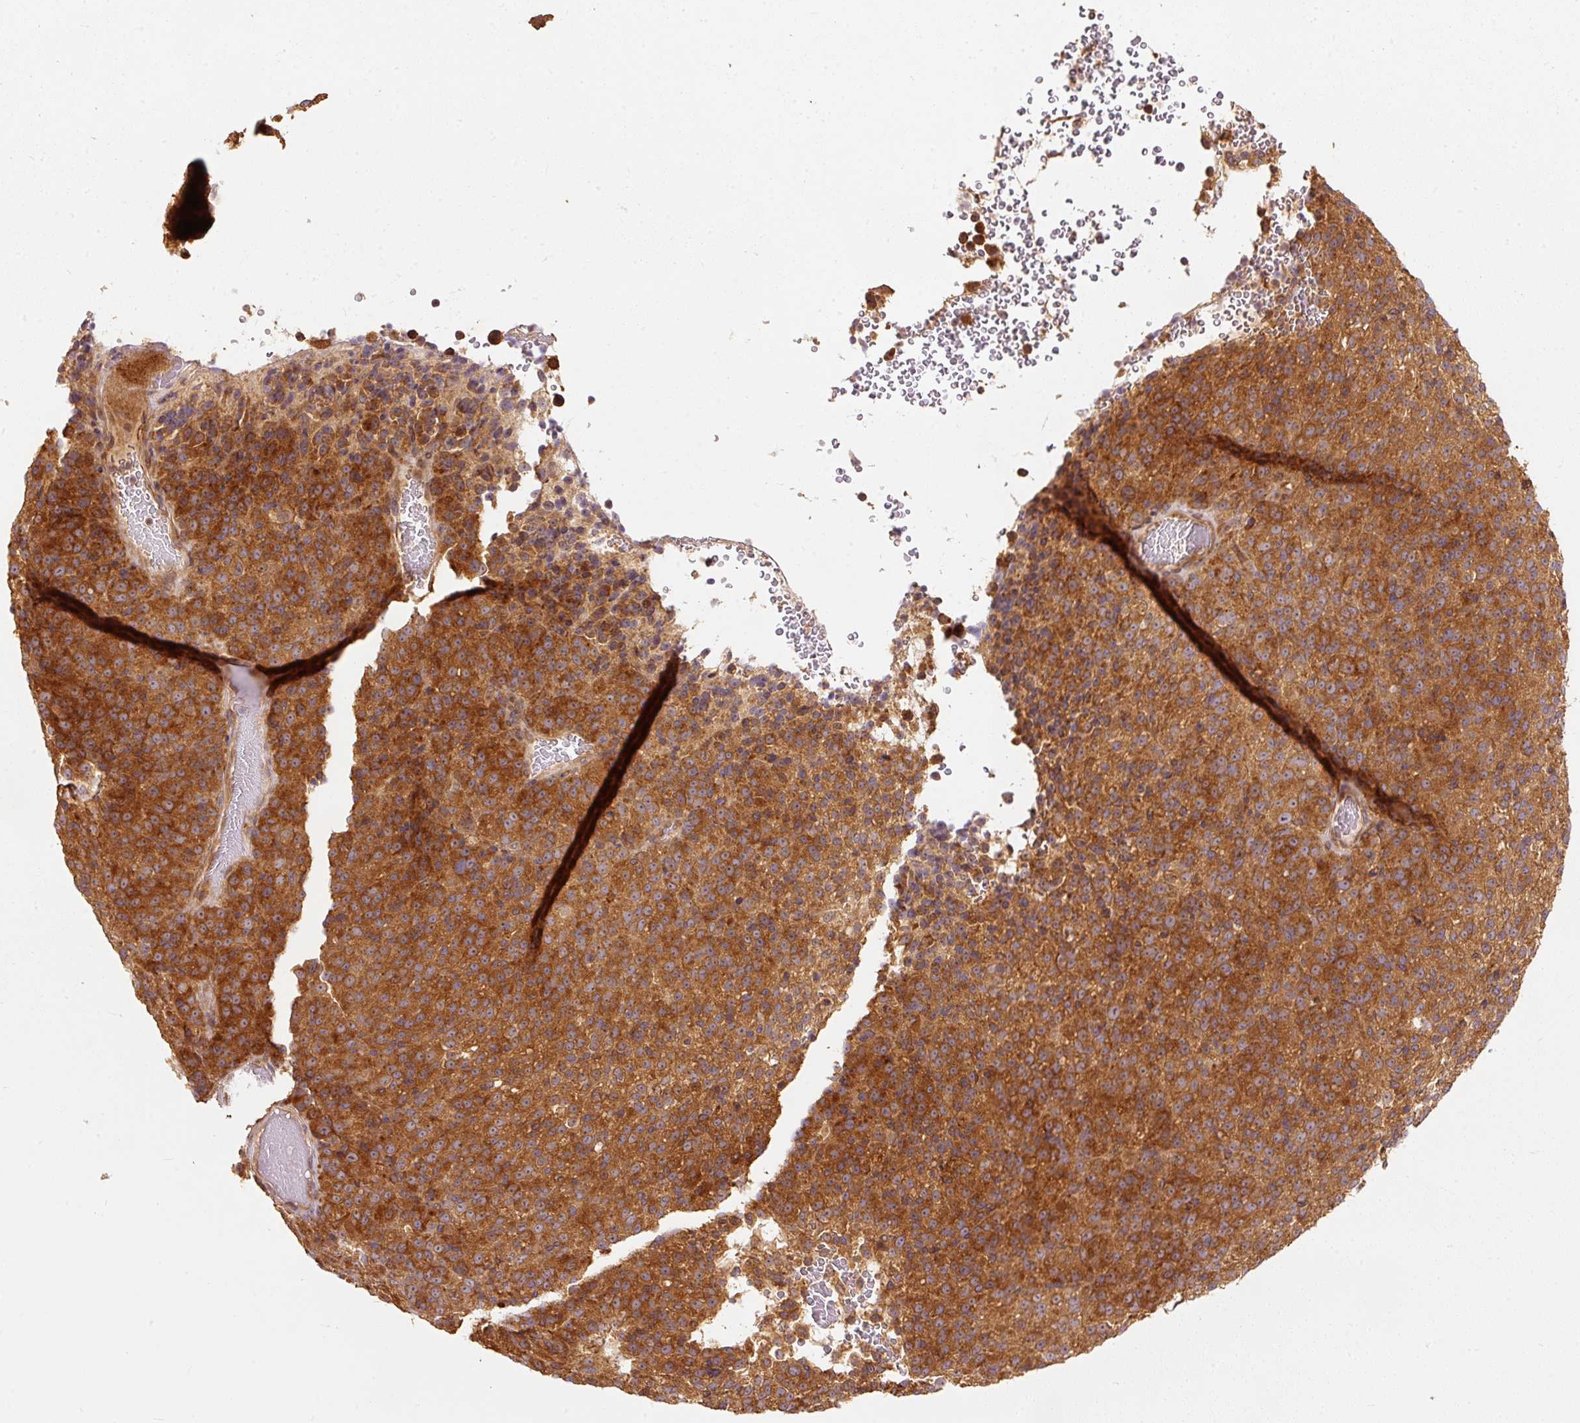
{"staining": {"intensity": "strong", "quantity": ">75%", "location": "cytoplasmic/membranous"}, "tissue": "melanoma", "cell_type": "Tumor cells", "image_type": "cancer", "snomed": [{"axis": "morphology", "description": "Malignant melanoma, Metastatic site"}, {"axis": "topography", "description": "Brain"}], "caption": "DAB (3,3'-diaminobenzidine) immunohistochemical staining of malignant melanoma (metastatic site) demonstrates strong cytoplasmic/membranous protein expression in approximately >75% of tumor cells. (Brightfield microscopy of DAB IHC at high magnification).", "gene": "EIF3B", "patient": {"sex": "female", "age": 56}}